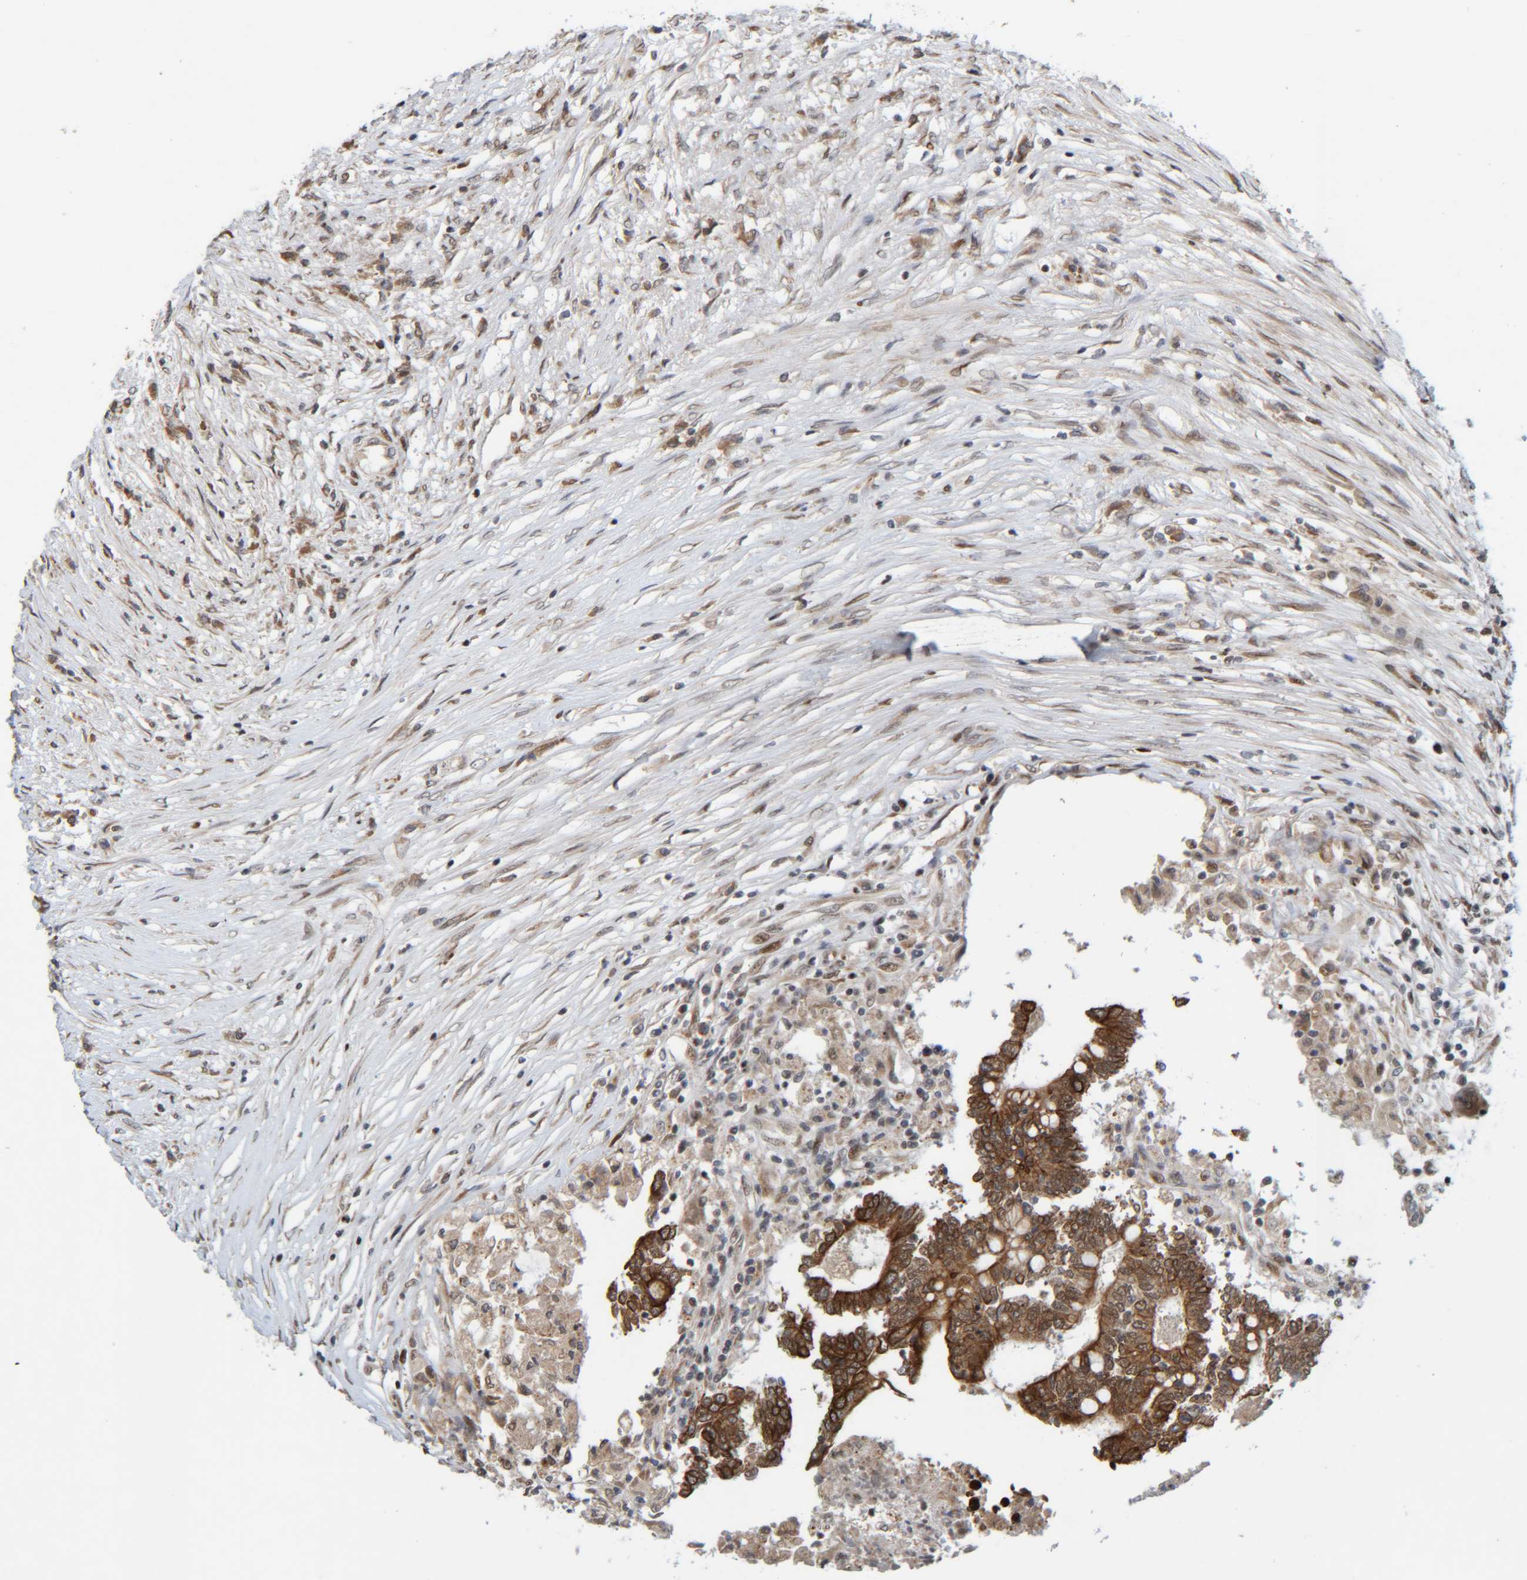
{"staining": {"intensity": "strong", "quantity": ">75%", "location": "cytoplasmic/membranous"}, "tissue": "colorectal cancer", "cell_type": "Tumor cells", "image_type": "cancer", "snomed": [{"axis": "morphology", "description": "Adenocarcinoma, NOS"}, {"axis": "topography", "description": "Rectum"}], "caption": "Tumor cells display high levels of strong cytoplasmic/membranous staining in about >75% of cells in colorectal cancer.", "gene": "CCDC57", "patient": {"sex": "male", "age": 63}}